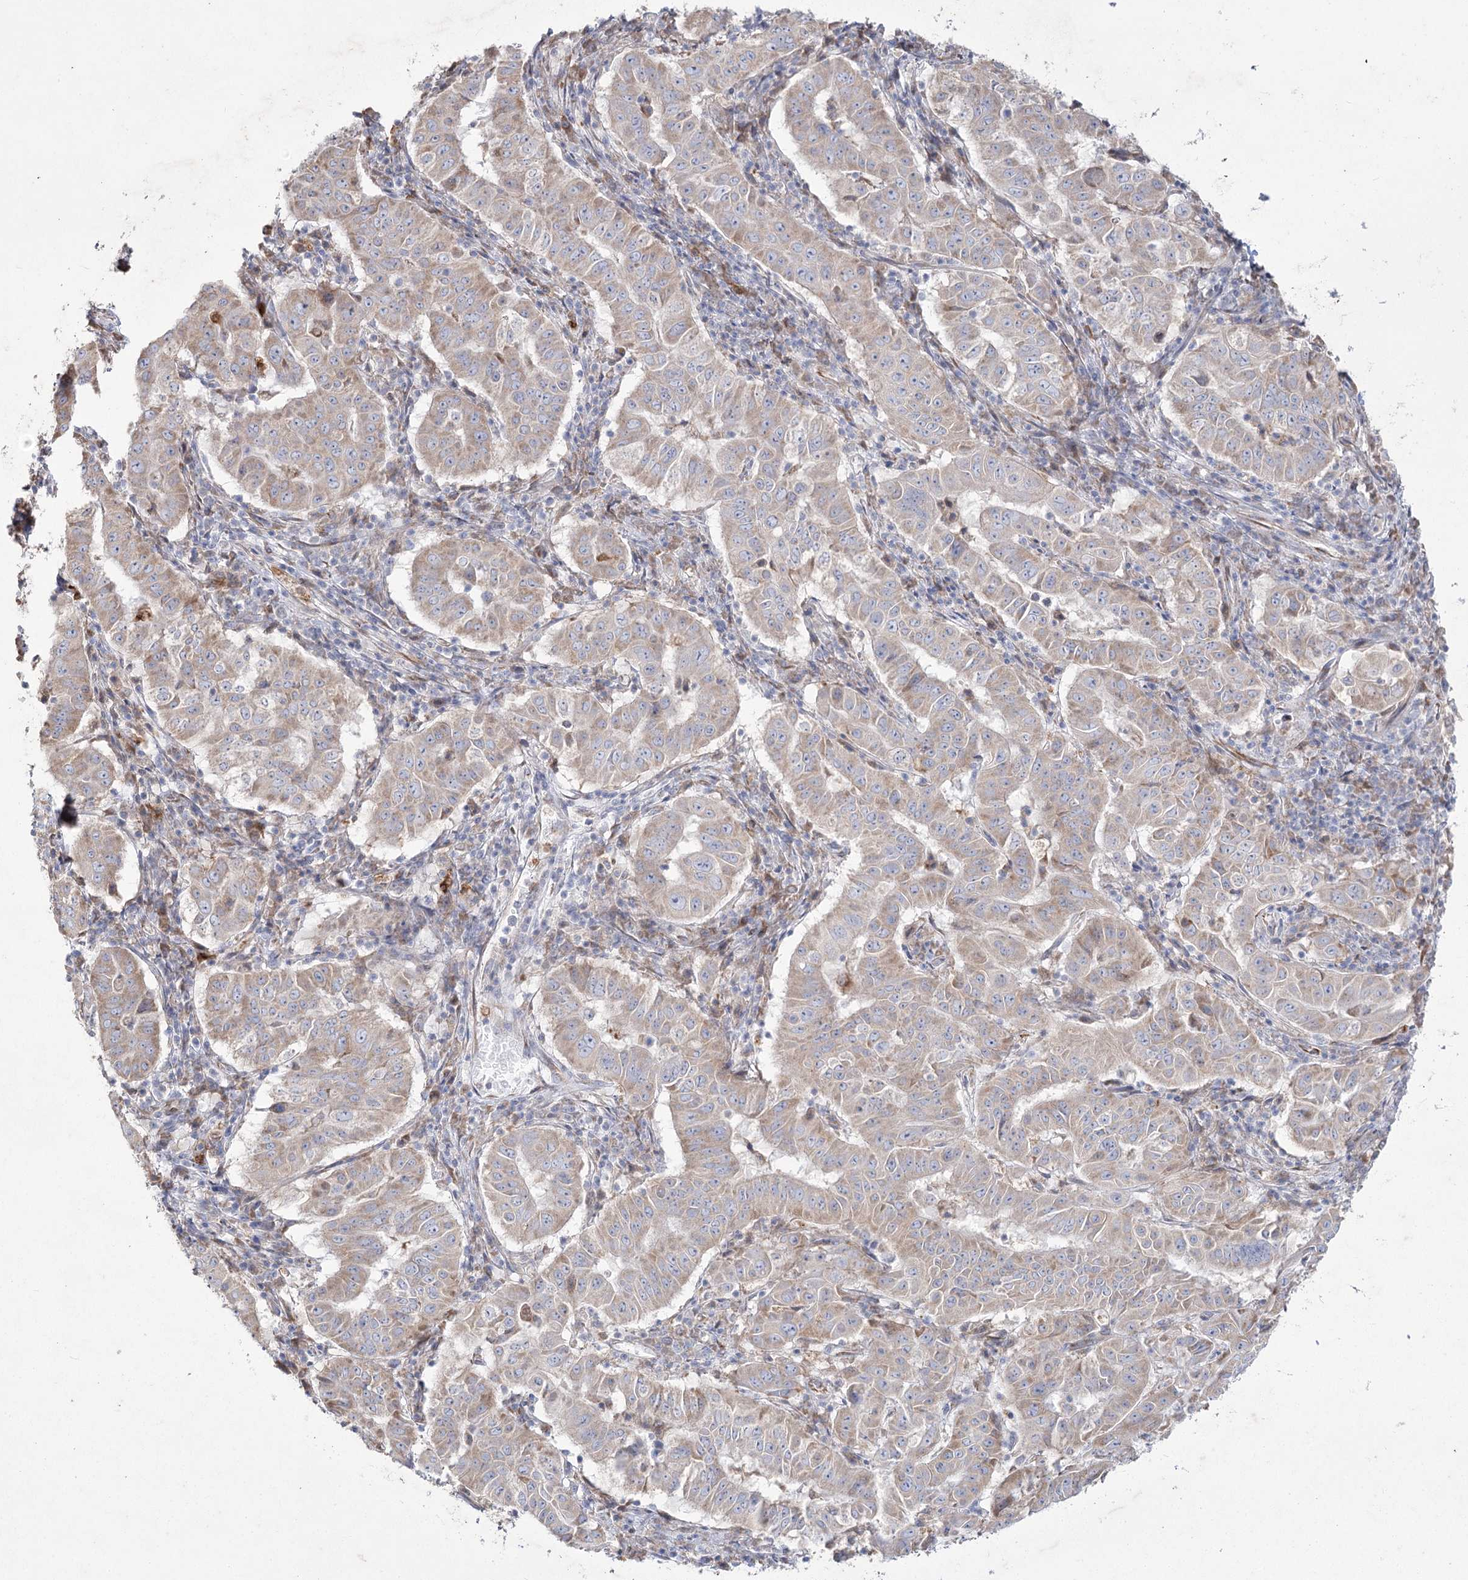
{"staining": {"intensity": "weak", "quantity": ">75%", "location": "cytoplasmic/membranous"}, "tissue": "pancreatic cancer", "cell_type": "Tumor cells", "image_type": "cancer", "snomed": [{"axis": "morphology", "description": "Adenocarcinoma, NOS"}, {"axis": "topography", "description": "Pancreas"}], "caption": "The immunohistochemical stain labels weak cytoplasmic/membranous positivity in tumor cells of pancreatic cancer tissue. The staining was performed using DAB (3,3'-diaminobenzidine) to visualize the protein expression in brown, while the nuclei were stained in blue with hematoxylin (Magnification: 20x).", "gene": "NIPAL4", "patient": {"sex": "male", "age": 63}}